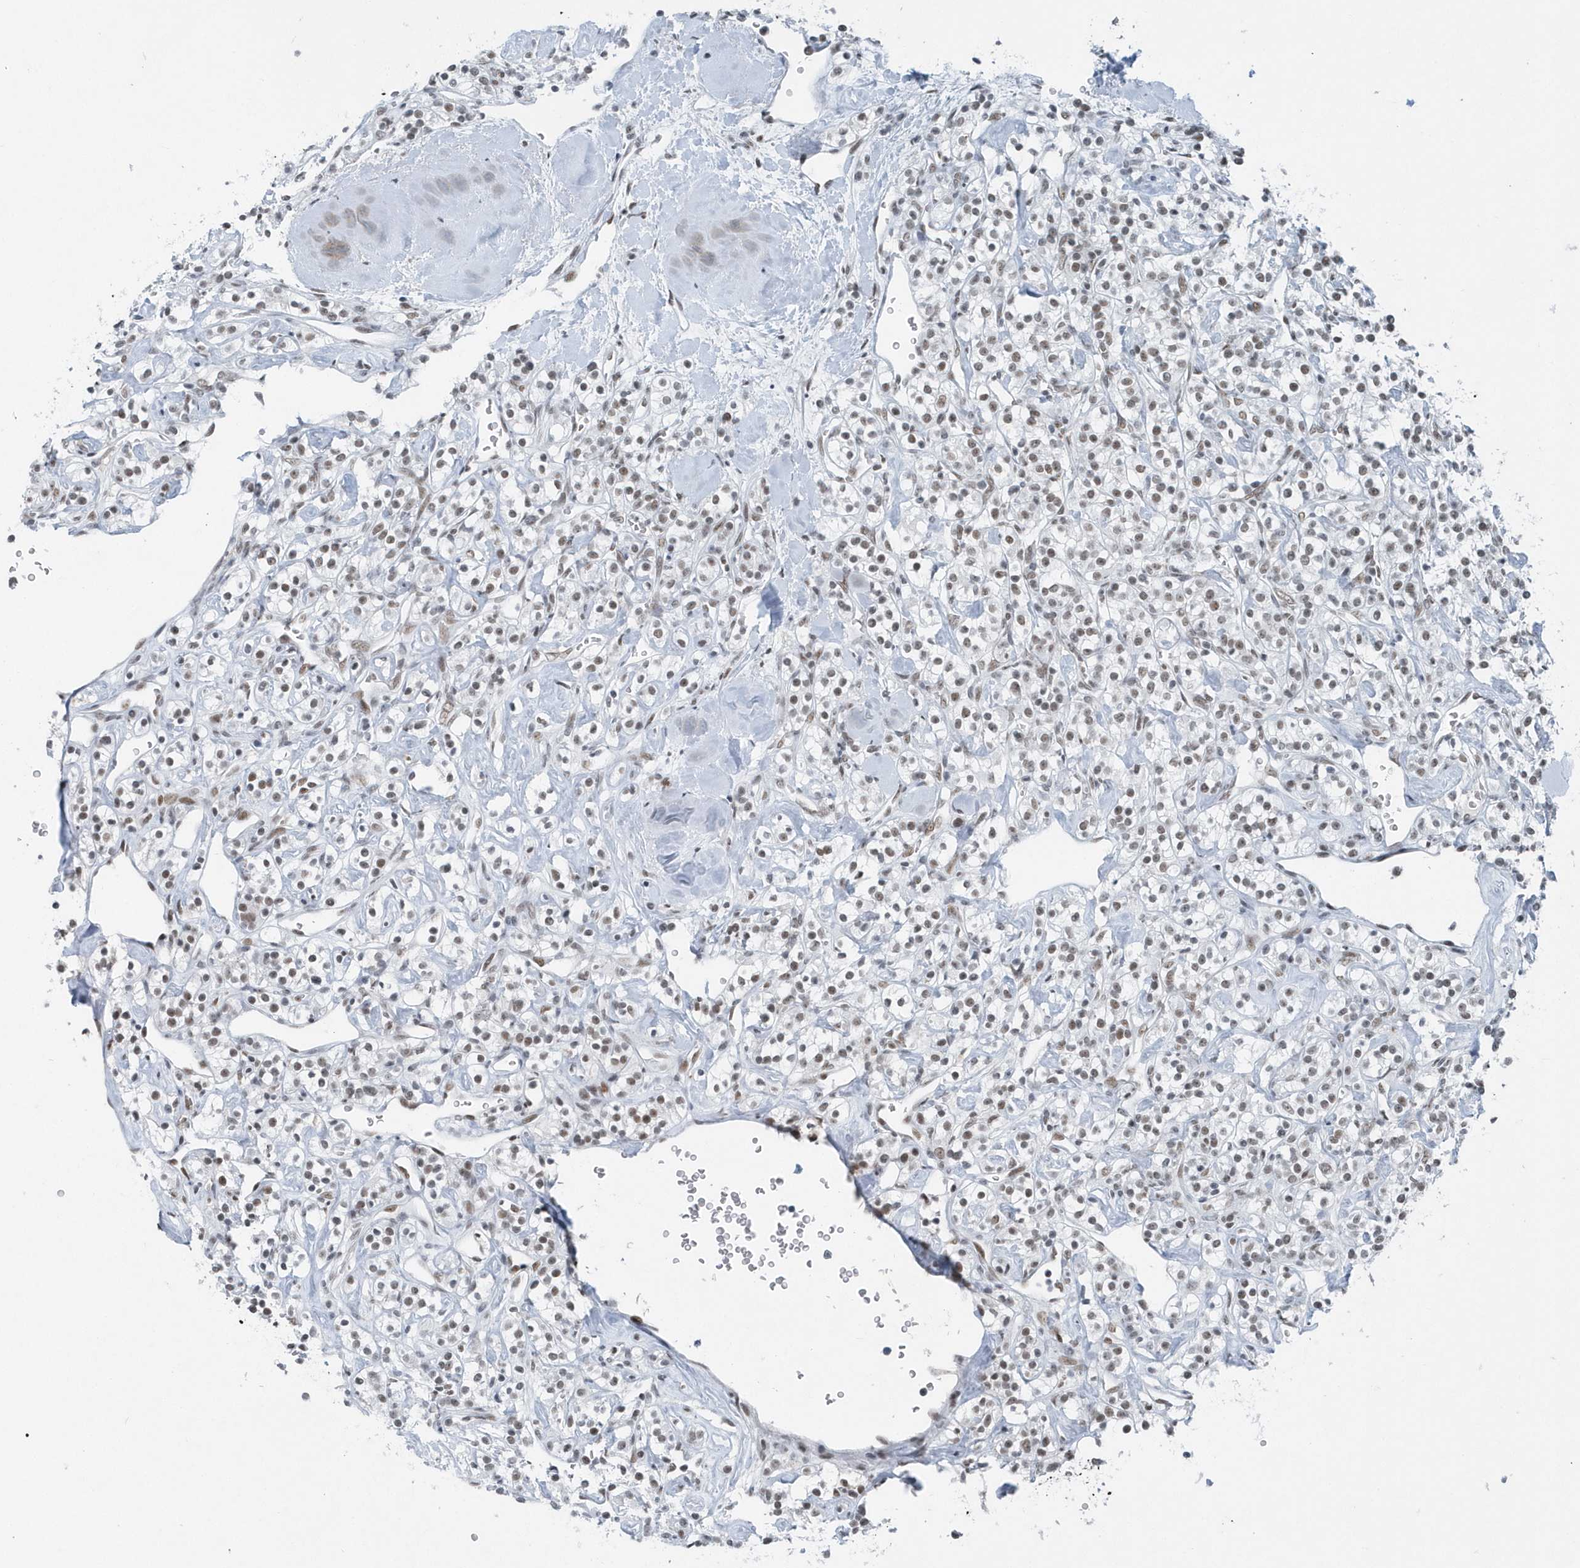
{"staining": {"intensity": "weak", "quantity": ">75%", "location": "nuclear"}, "tissue": "renal cancer", "cell_type": "Tumor cells", "image_type": "cancer", "snomed": [{"axis": "morphology", "description": "Adenocarcinoma, NOS"}, {"axis": "topography", "description": "Kidney"}], "caption": "Immunohistochemical staining of human renal cancer (adenocarcinoma) displays low levels of weak nuclear protein staining in about >75% of tumor cells. Immunohistochemistry (ihc) stains the protein in brown and the nuclei are stained blue.", "gene": "FIP1L1", "patient": {"sex": "male", "age": 77}}